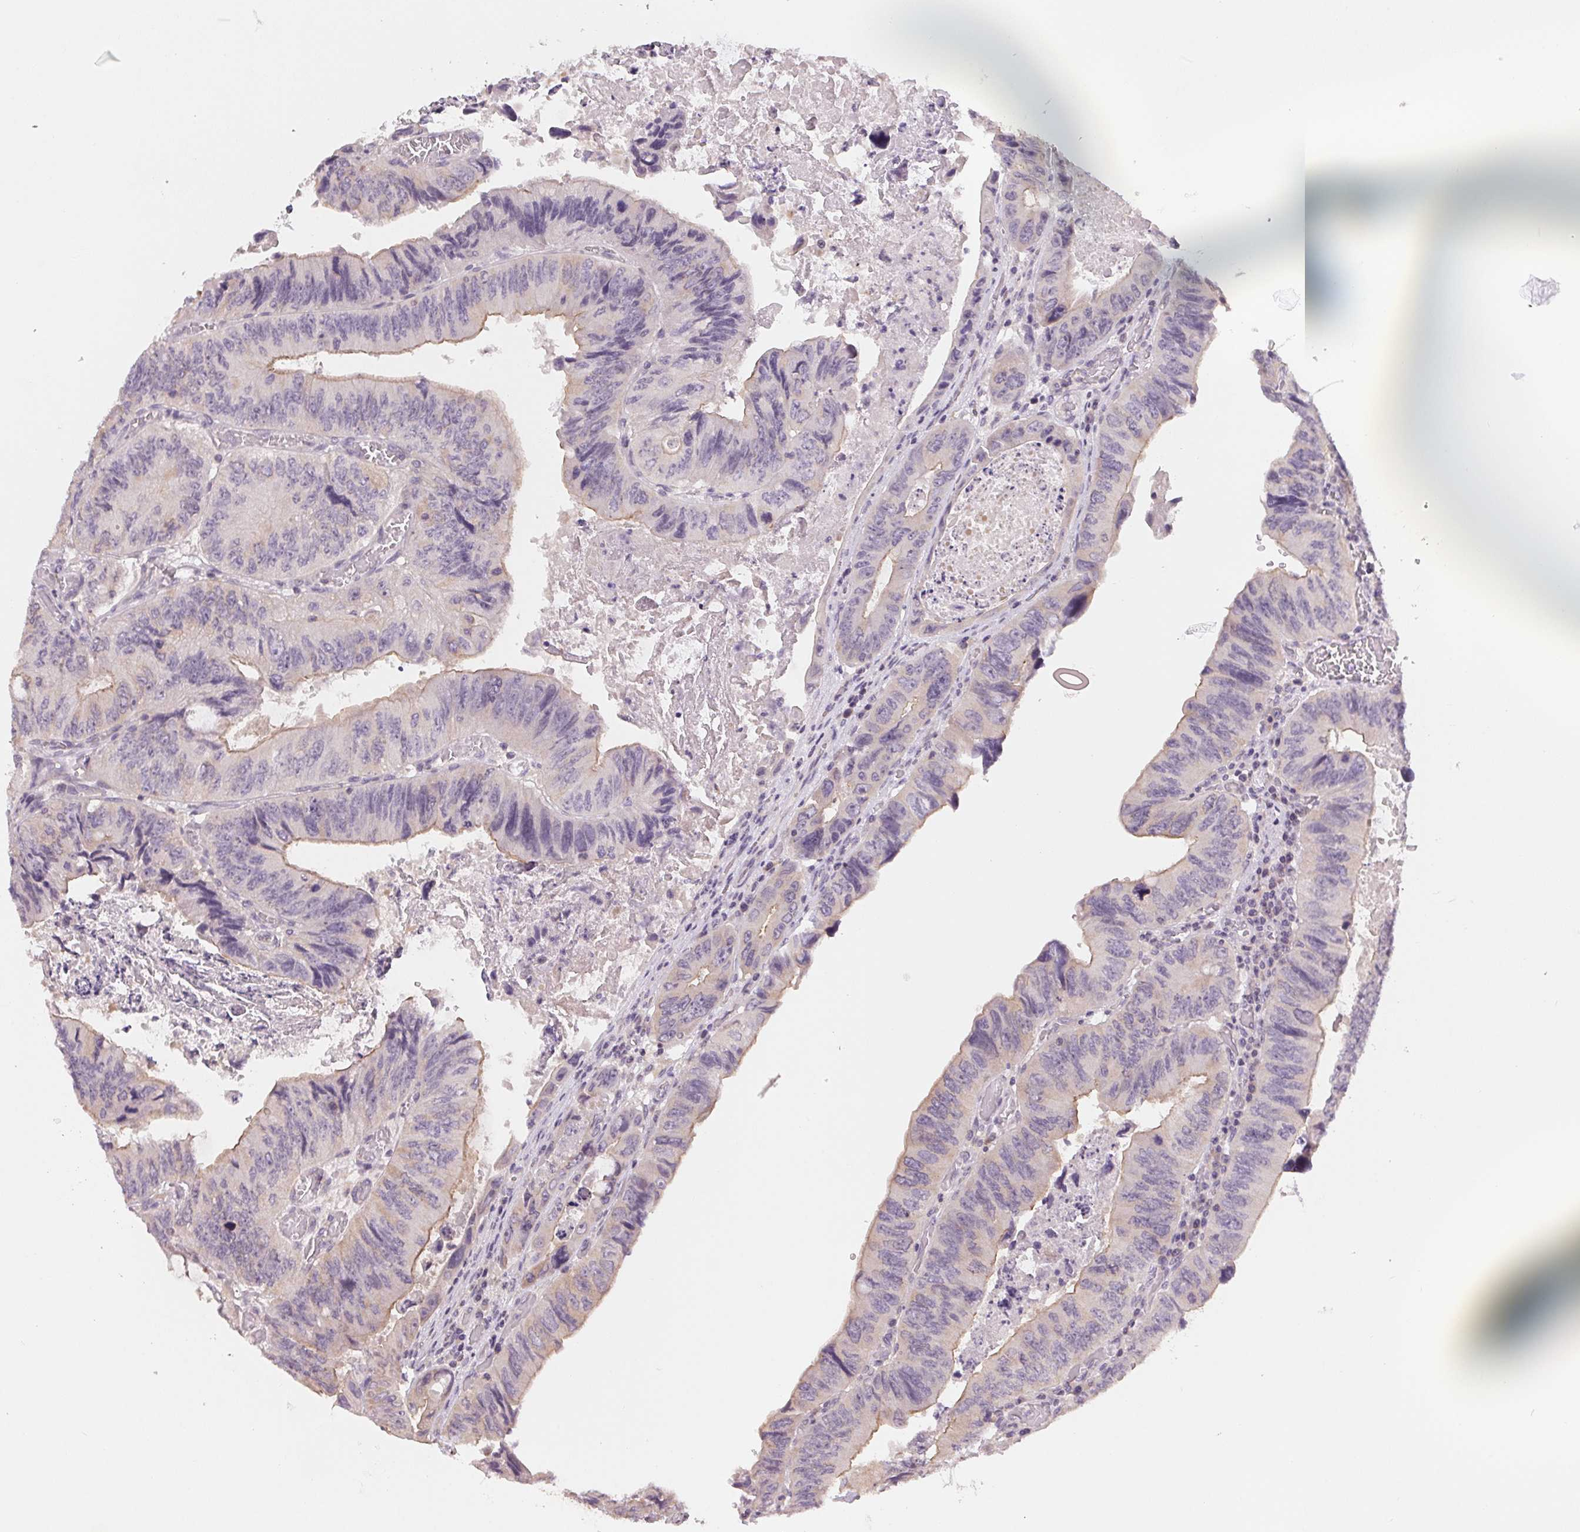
{"staining": {"intensity": "weak", "quantity": "25%-75%", "location": "cytoplasmic/membranous"}, "tissue": "colorectal cancer", "cell_type": "Tumor cells", "image_type": "cancer", "snomed": [{"axis": "morphology", "description": "Adenocarcinoma, NOS"}, {"axis": "topography", "description": "Colon"}], "caption": "Protein staining of adenocarcinoma (colorectal) tissue shows weak cytoplasmic/membranous positivity in approximately 25%-75% of tumor cells. The staining is performed using DAB (3,3'-diaminobenzidine) brown chromogen to label protein expression. The nuclei are counter-stained blue using hematoxylin.", "gene": "AQP8", "patient": {"sex": "female", "age": 84}}